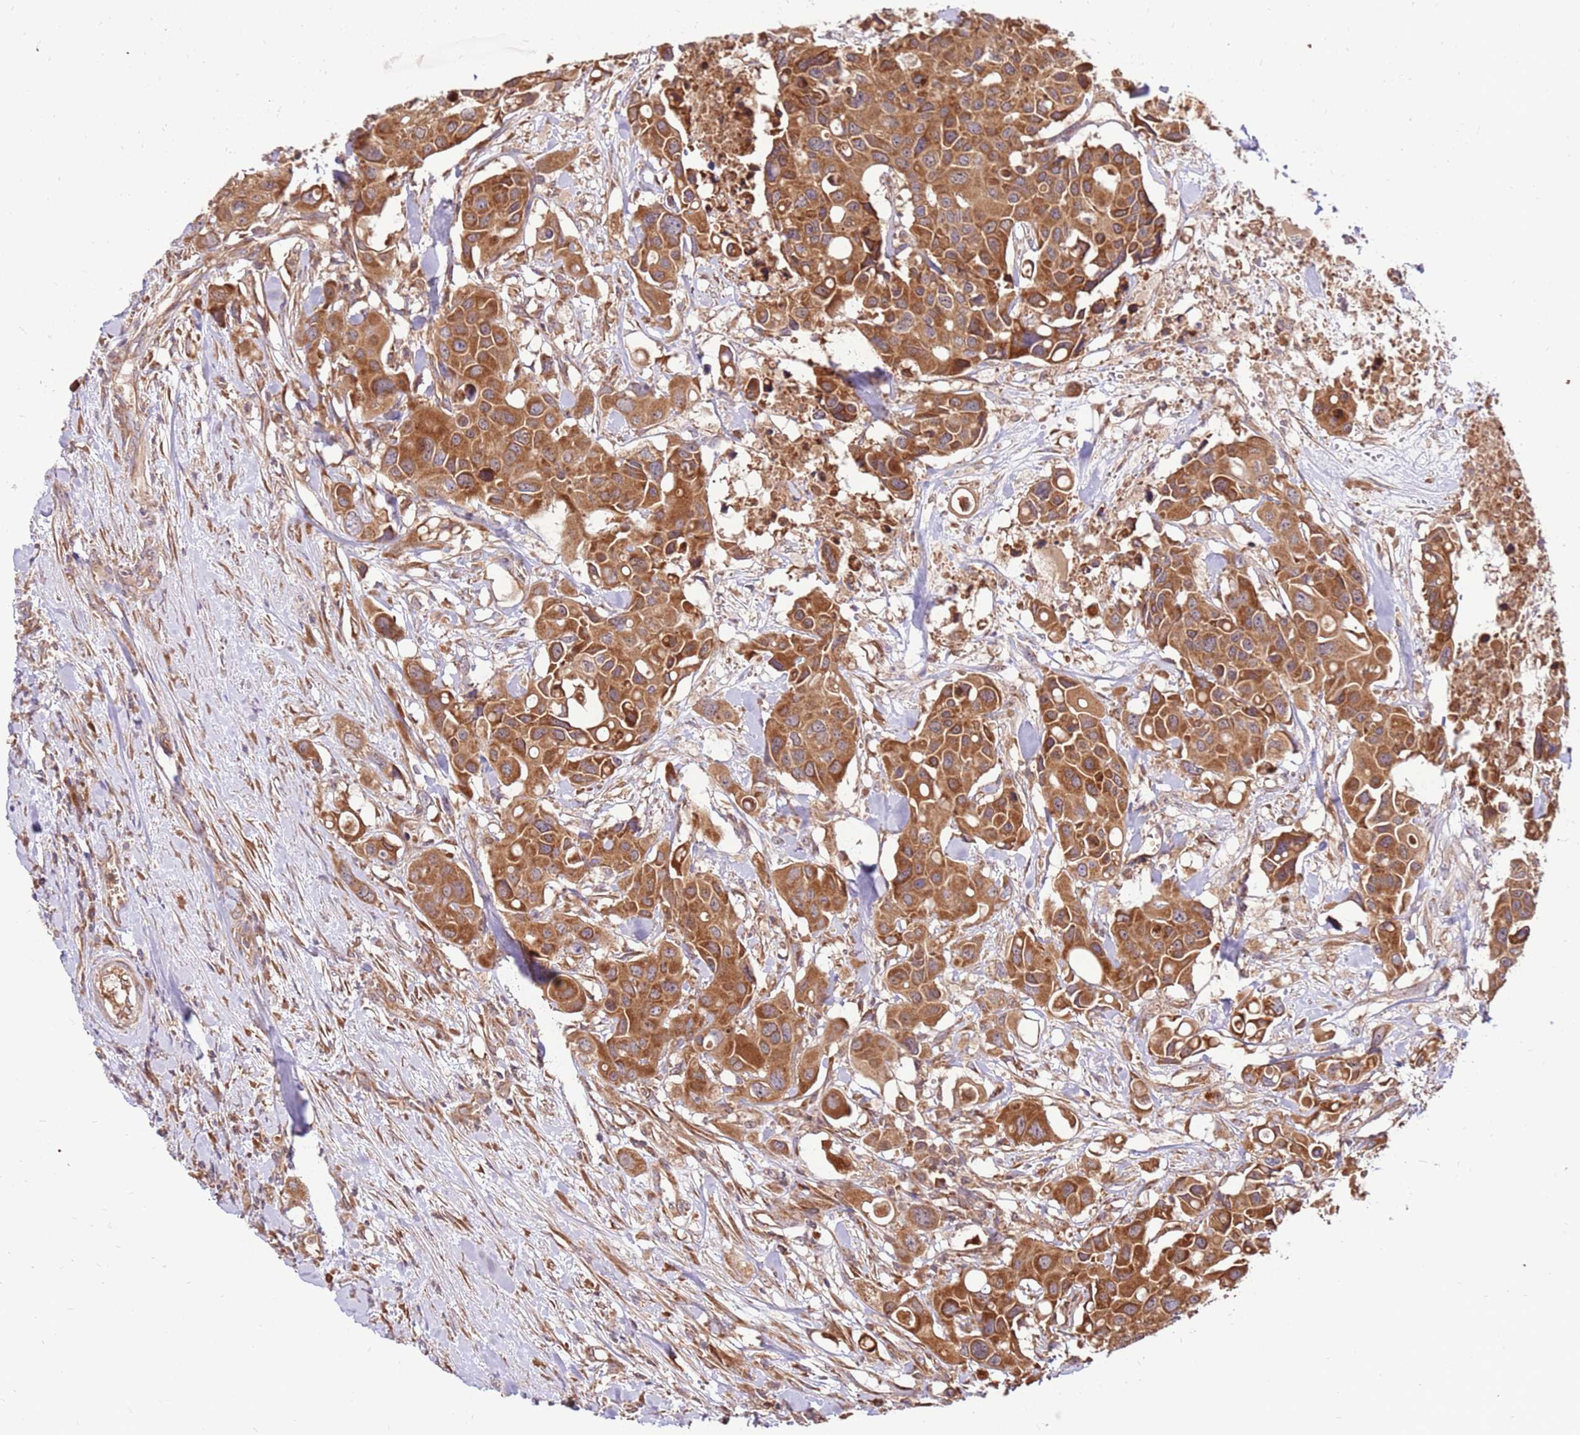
{"staining": {"intensity": "moderate", "quantity": ">75%", "location": "cytoplasmic/membranous"}, "tissue": "colorectal cancer", "cell_type": "Tumor cells", "image_type": "cancer", "snomed": [{"axis": "morphology", "description": "Adenocarcinoma, NOS"}, {"axis": "topography", "description": "Colon"}], "caption": "Immunohistochemical staining of colorectal cancer reveals medium levels of moderate cytoplasmic/membranous protein expression in about >75% of tumor cells.", "gene": "SLC44A5", "patient": {"sex": "male", "age": 77}}